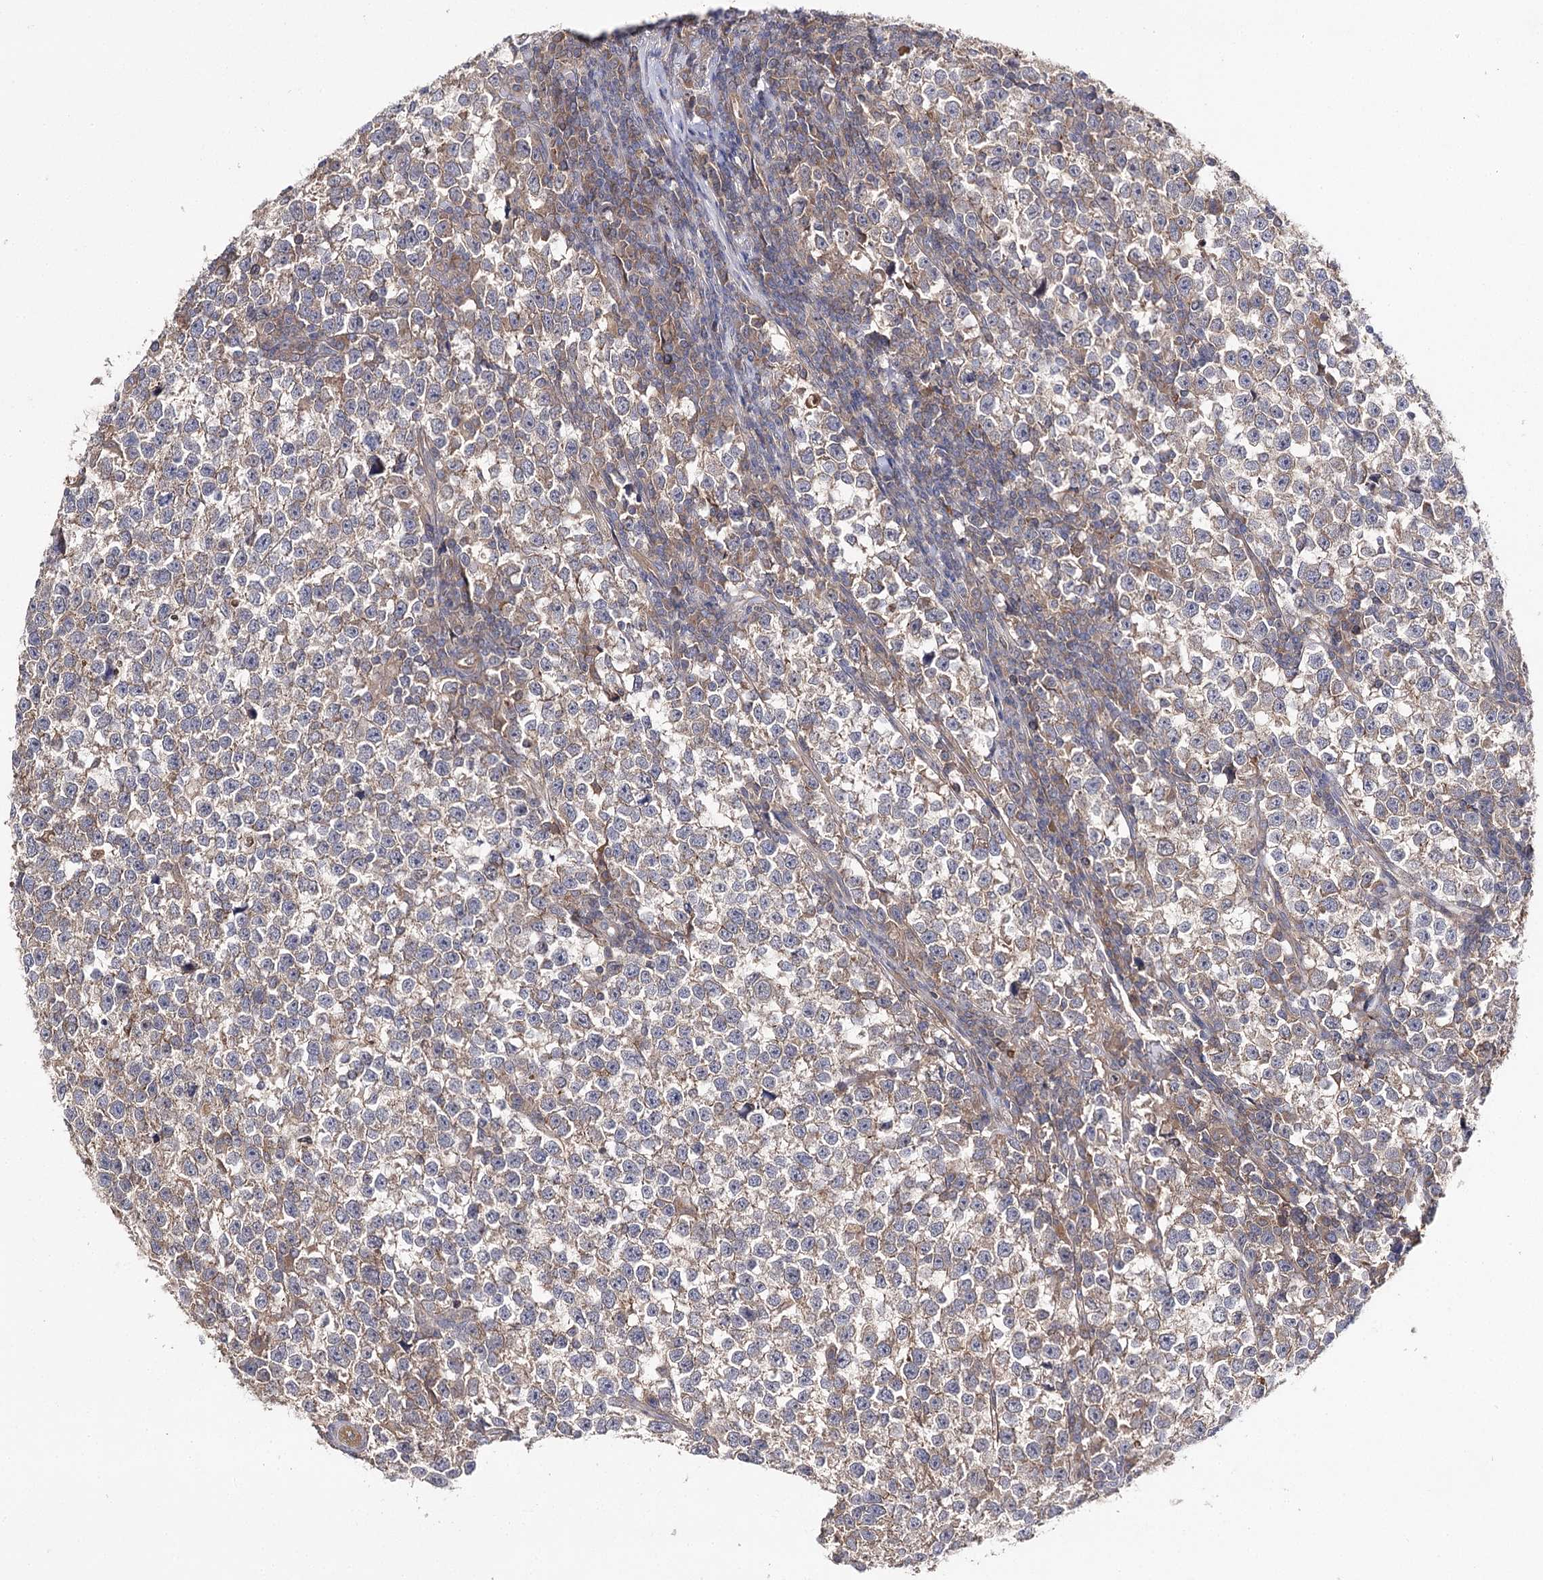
{"staining": {"intensity": "weak", "quantity": ">75%", "location": "cytoplasmic/membranous"}, "tissue": "testis cancer", "cell_type": "Tumor cells", "image_type": "cancer", "snomed": [{"axis": "morphology", "description": "Normal tissue, NOS"}, {"axis": "morphology", "description": "Seminoma, NOS"}, {"axis": "topography", "description": "Testis"}], "caption": "Tumor cells show weak cytoplasmic/membranous staining in about >75% of cells in testis seminoma. (Stains: DAB (3,3'-diaminobenzidine) in brown, nuclei in blue, Microscopy: brightfield microscopy at high magnification).", "gene": "BCR", "patient": {"sex": "male", "age": 43}}